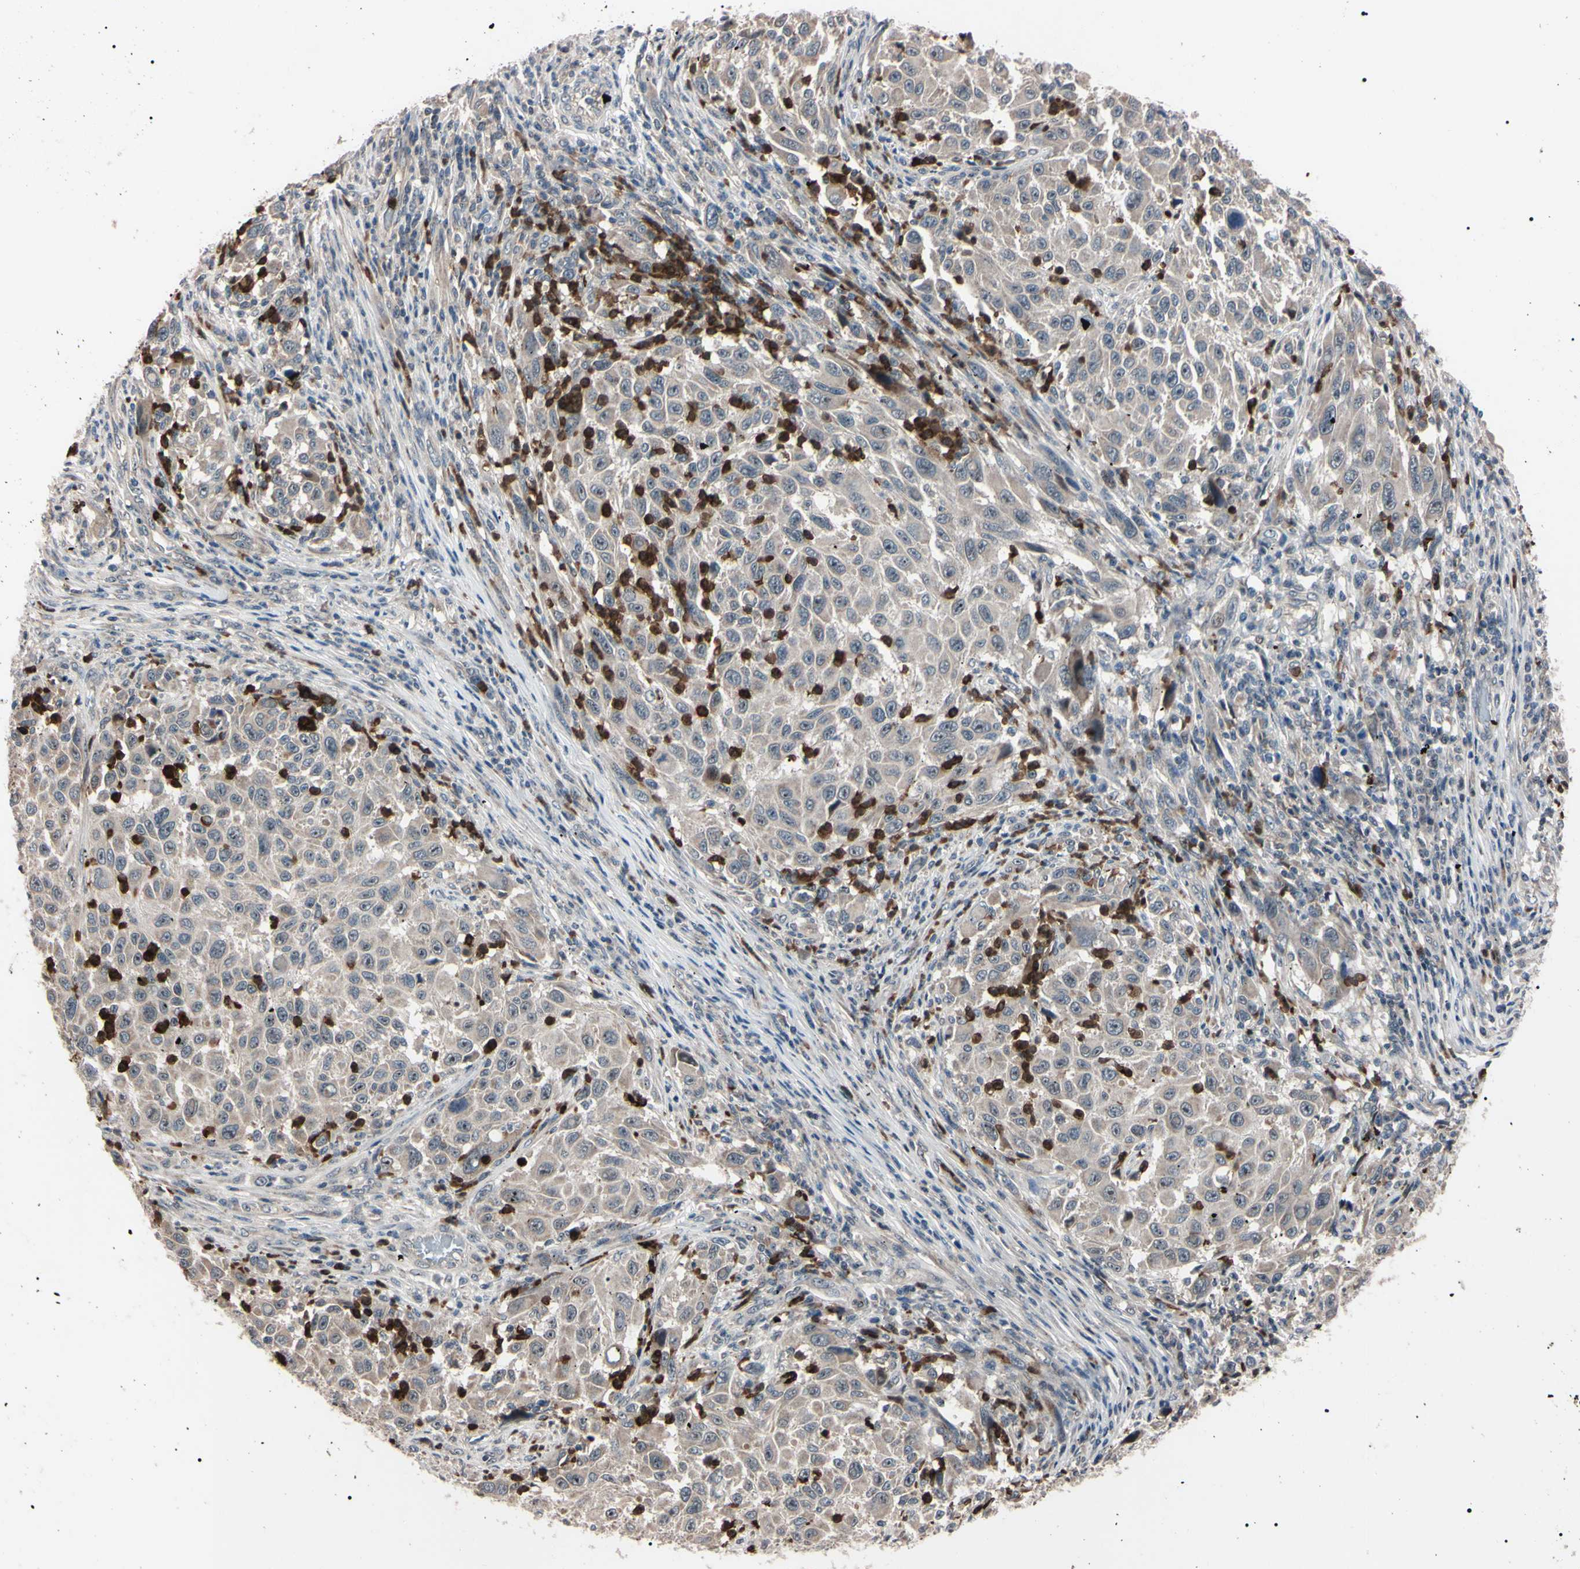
{"staining": {"intensity": "strong", "quantity": "<25%", "location": "cytoplasmic/membranous,nuclear"}, "tissue": "melanoma", "cell_type": "Tumor cells", "image_type": "cancer", "snomed": [{"axis": "morphology", "description": "Malignant melanoma, Metastatic site"}, {"axis": "topography", "description": "Lymph node"}], "caption": "Malignant melanoma (metastatic site) stained with a protein marker demonstrates strong staining in tumor cells.", "gene": "TRAF5", "patient": {"sex": "male", "age": 61}}